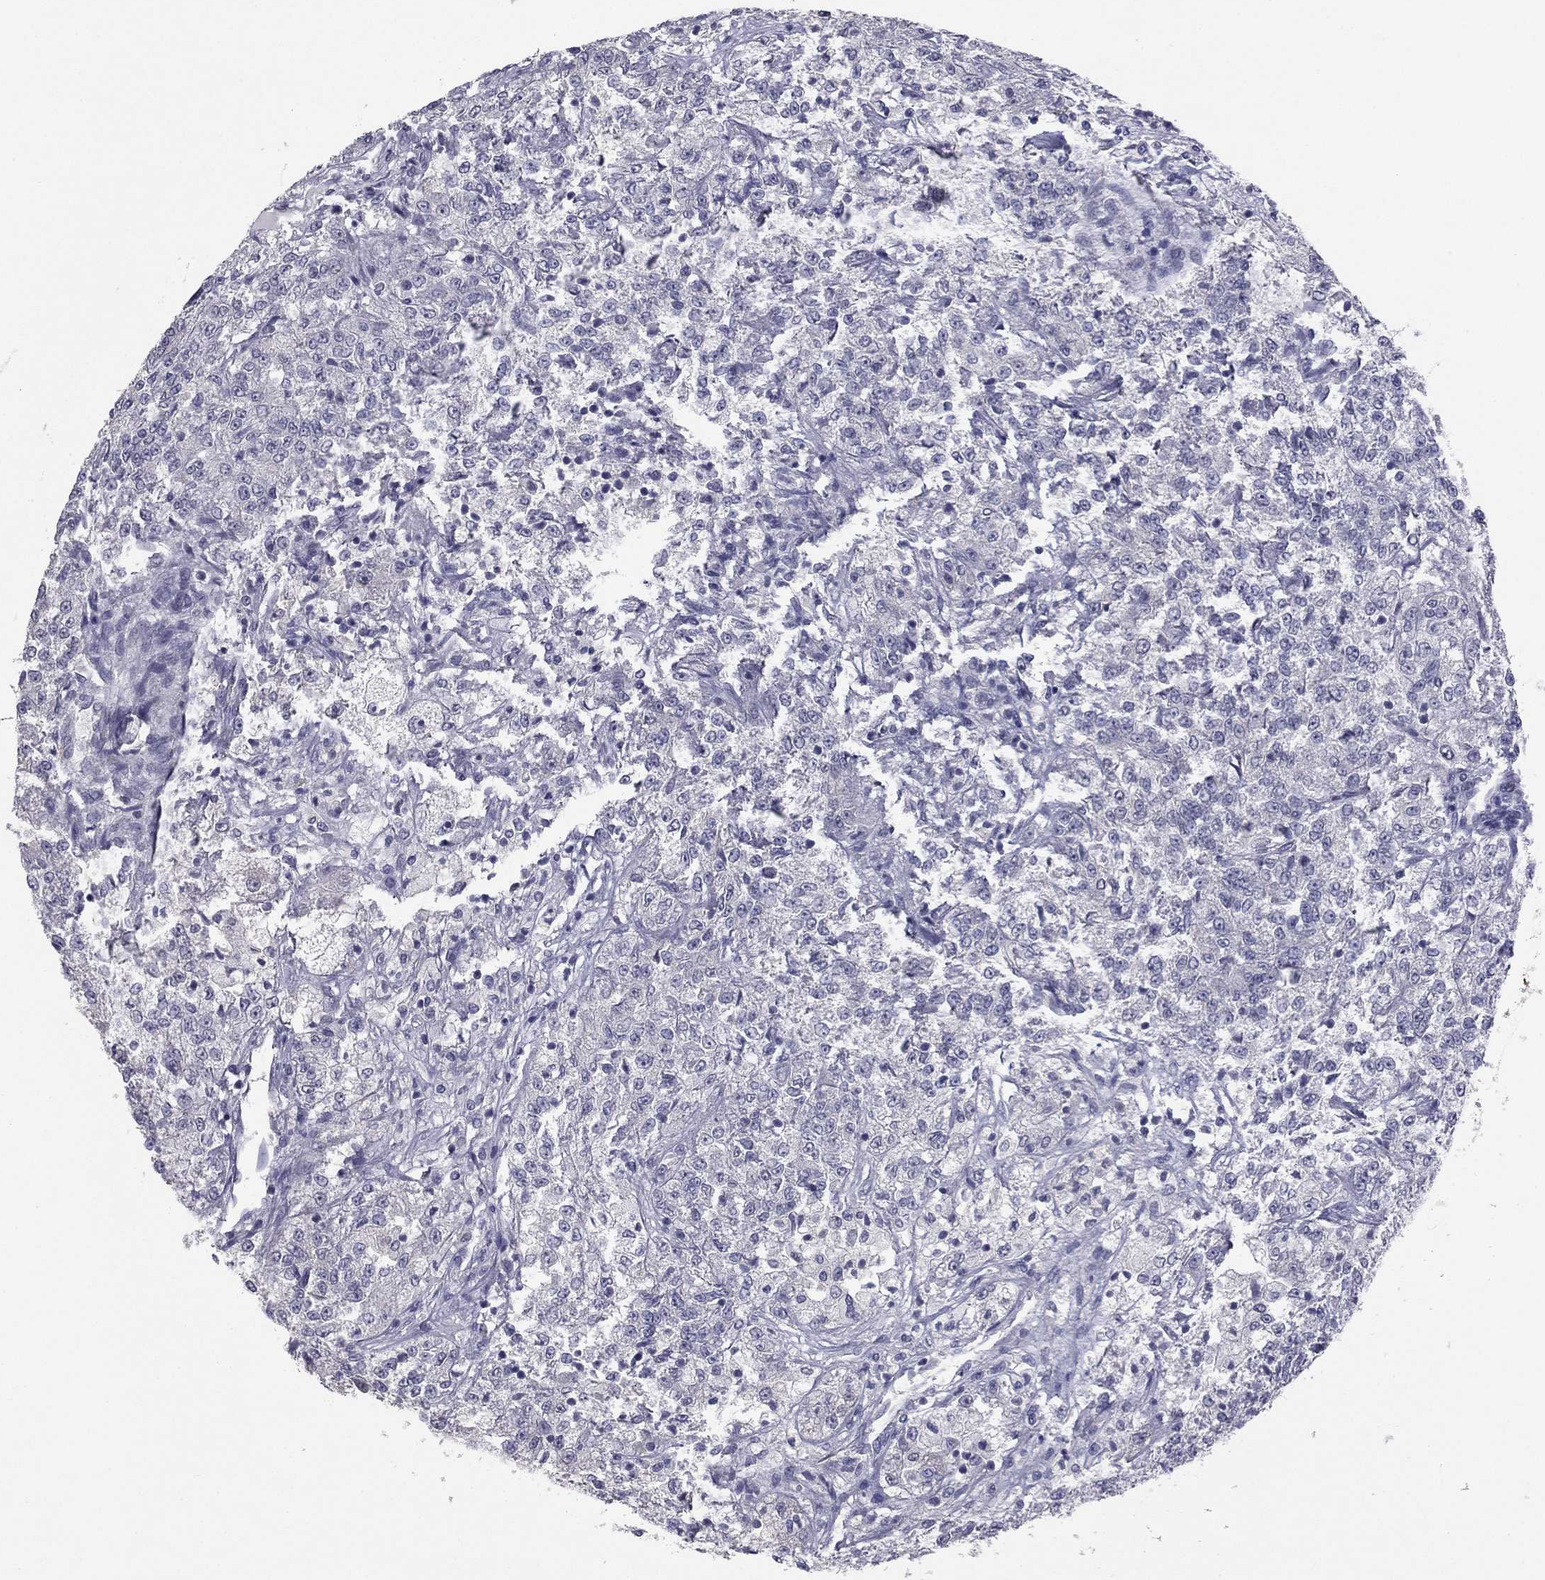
{"staining": {"intensity": "negative", "quantity": "none", "location": "none"}, "tissue": "renal cancer", "cell_type": "Tumor cells", "image_type": "cancer", "snomed": [{"axis": "morphology", "description": "Adenocarcinoma, NOS"}, {"axis": "topography", "description": "Kidney"}], "caption": "DAB immunohistochemical staining of renal adenocarcinoma exhibits no significant staining in tumor cells. (Immunohistochemistry, brightfield microscopy, high magnification).", "gene": "PRRT2", "patient": {"sex": "female", "age": 63}}